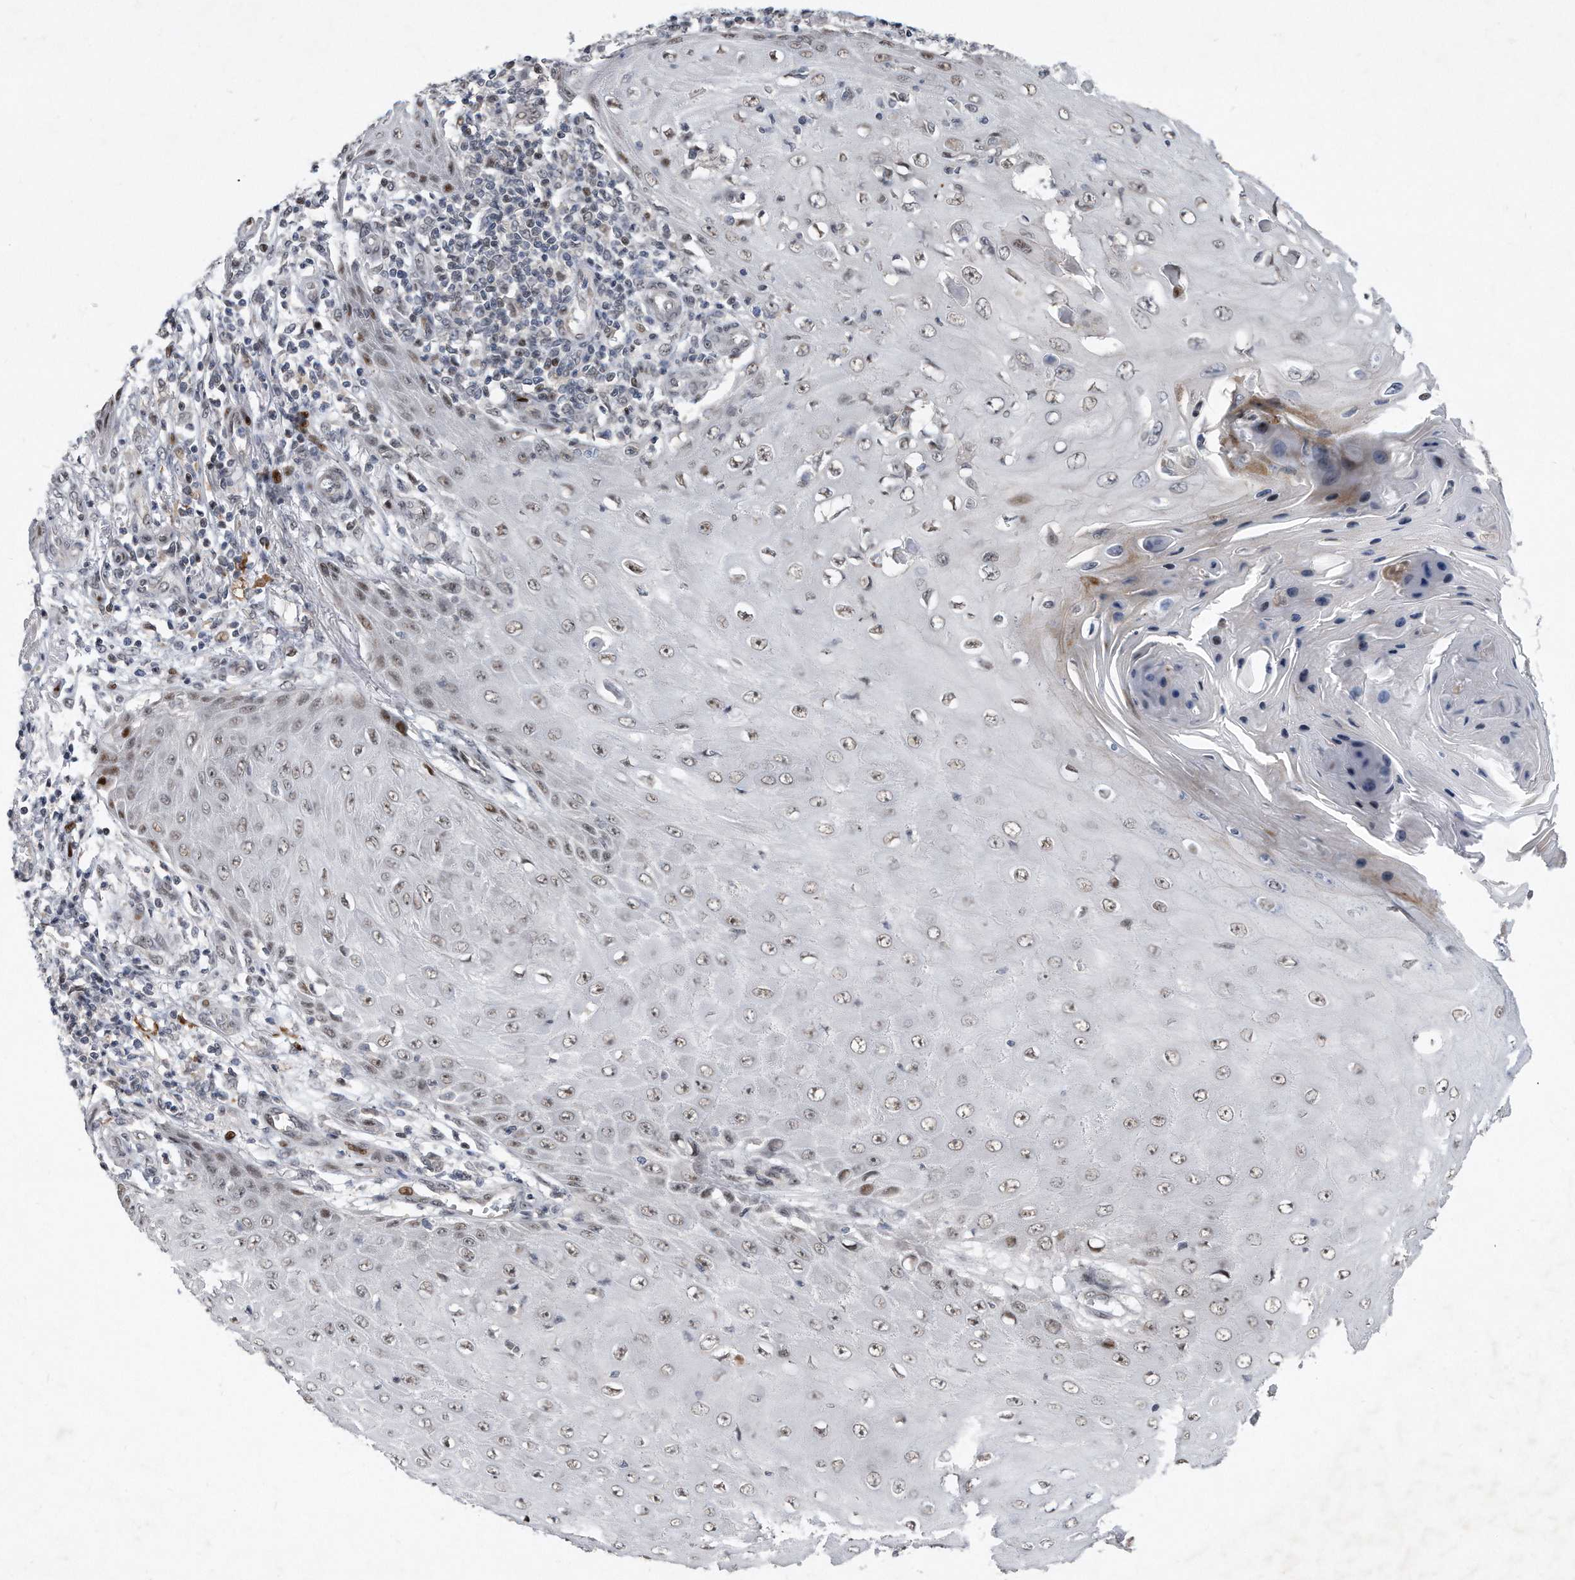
{"staining": {"intensity": "weak", "quantity": "<25%", "location": "nuclear"}, "tissue": "skin cancer", "cell_type": "Tumor cells", "image_type": "cancer", "snomed": [{"axis": "morphology", "description": "Squamous cell carcinoma, NOS"}, {"axis": "topography", "description": "Skin"}], "caption": "An immunohistochemistry (IHC) image of skin cancer is shown. There is no staining in tumor cells of skin cancer.", "gene": "PGBD2", "patient": {"sex": "female", "age": 73}}